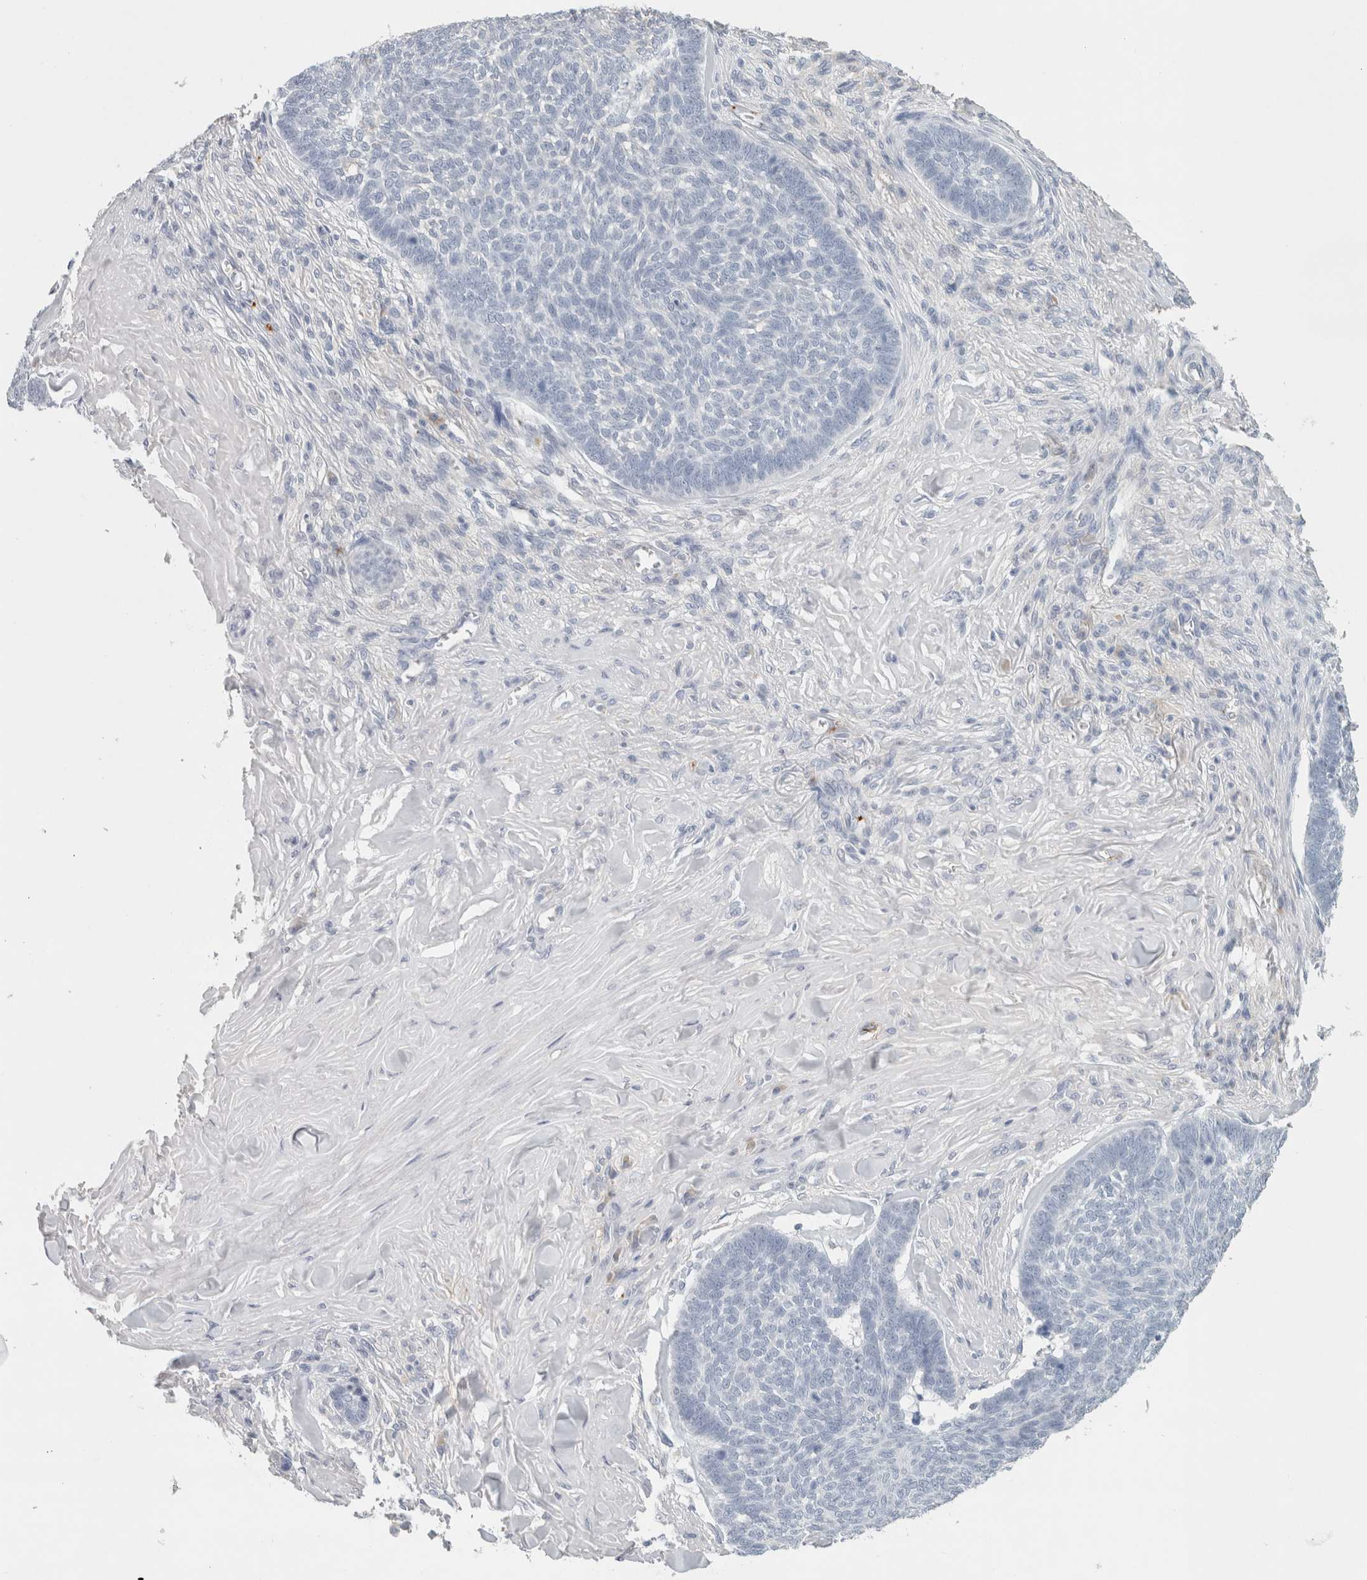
{"staining": {"intensity": "negative", "quantity": "none", "location": "none"}, "tissue": "skin cancer", "cell_type": "Tumor cells", "image_type": "cancer", "snomed": [{"axis": "morphology", "description": "Basal cell carcinoma"}, {"axis": "topography", "description": "Skin"}], "caption": "Immunohistochemistry of skin cancer (basal cell carcinoma) exhibits no positivity in tumor cells. (Stains: DAB immunohistochemistry (IHC) with hematoxylin counter stain, Microscopy: brightfield microscopy at high magnification).", "gene": "CD36", "patient": {"sex": "male", "age": 84}}